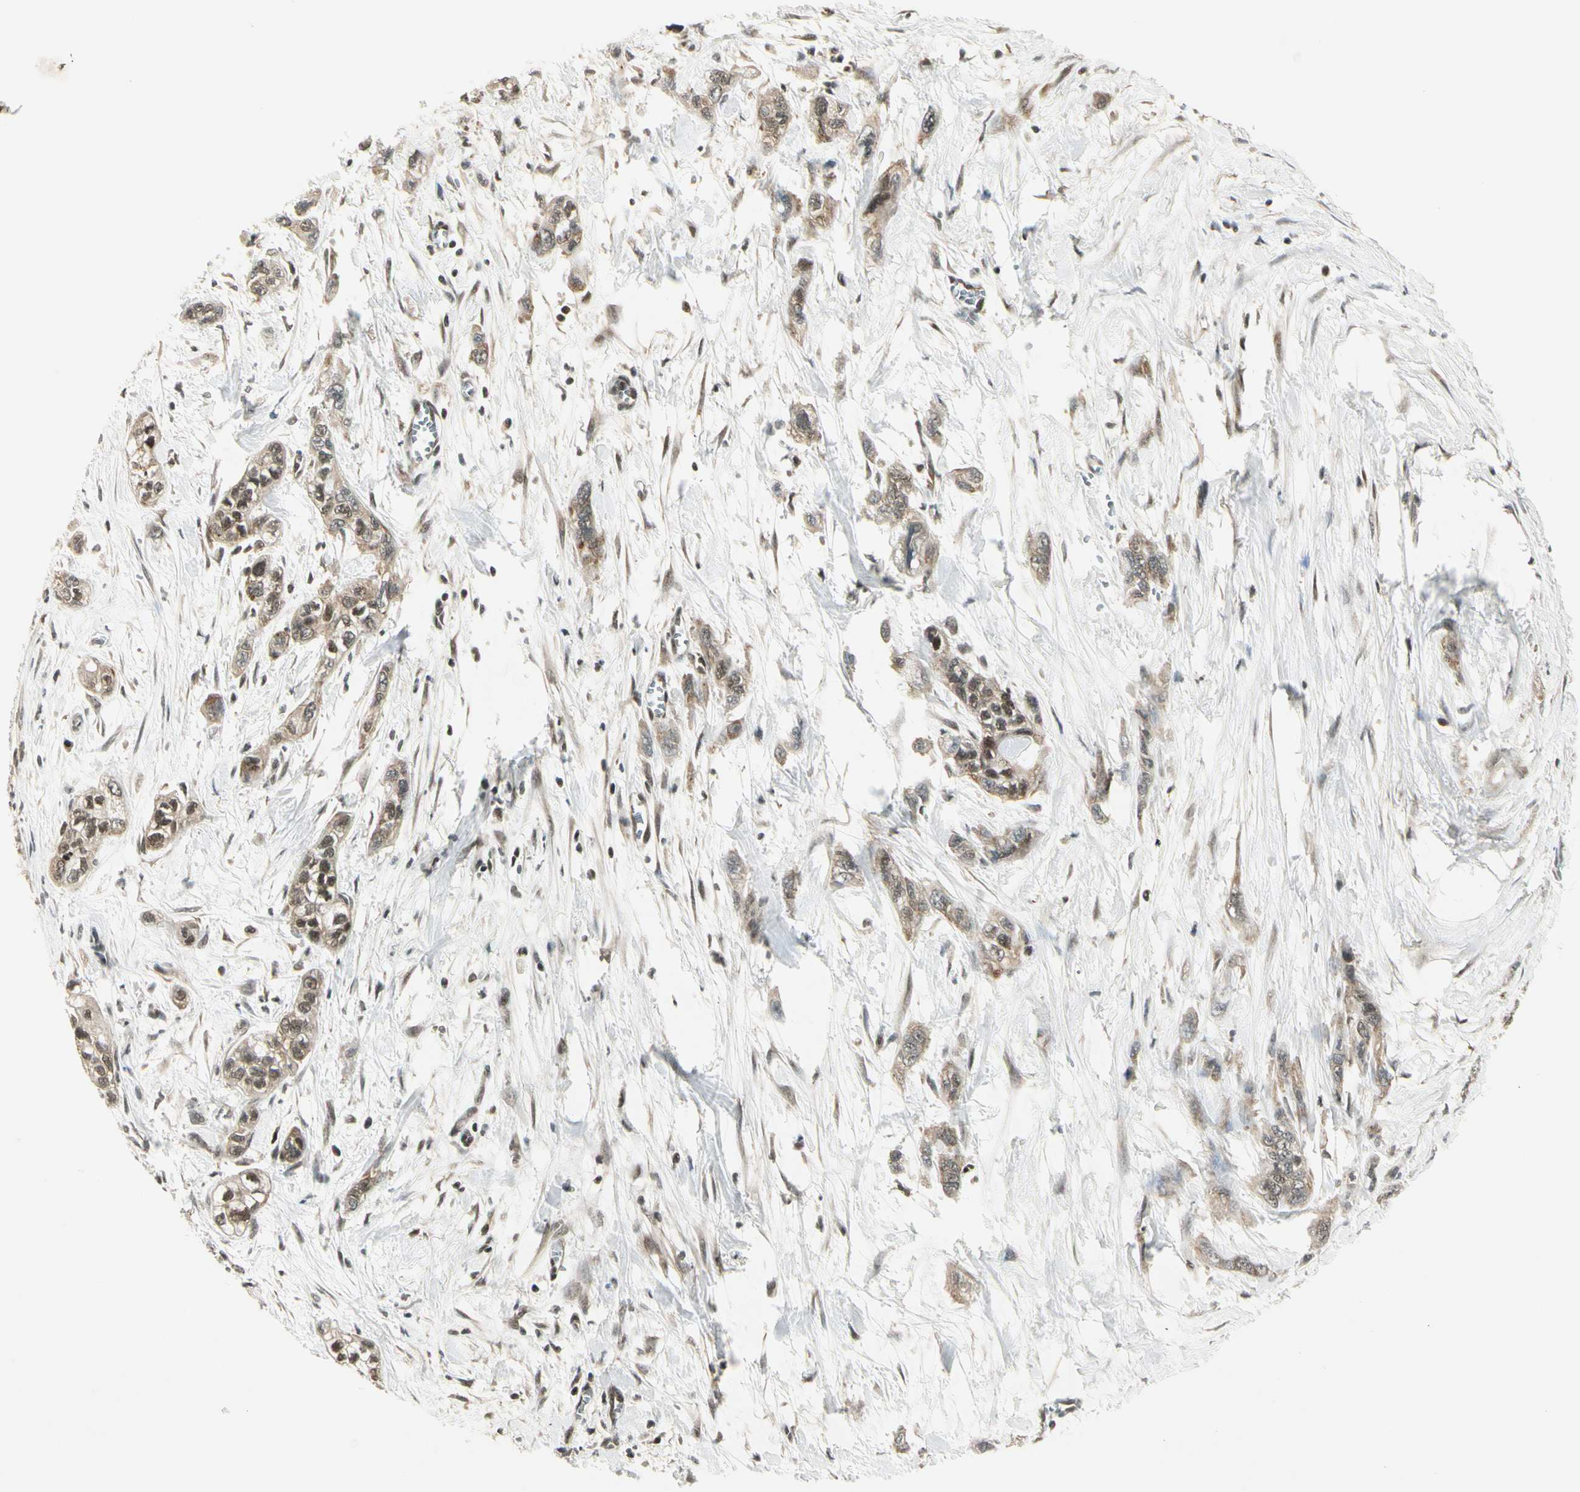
{"staining": {"intensity": "moderate", "quantity": "25%-75%", "location": "cytoplasmic/membranous"}, "tissue": "pancreatic cancer", "cell_type": "Tumor cells", "image_type": "cancer", "snomed": [{"axis": "morphology", "description": "Adenocarcinoma, NOS"}, {"axis": "topography", "description": "Pancreas"}], "caption": "A high-resolution micrograph shows IHC staining of pancreatic adenocarcinoma, which reveals moderate cytoplasmic/membranous expression in about 25%-75% of tumor cells.", "gene": "SMN2", "patient": {"sex": "male", "age": 74}}